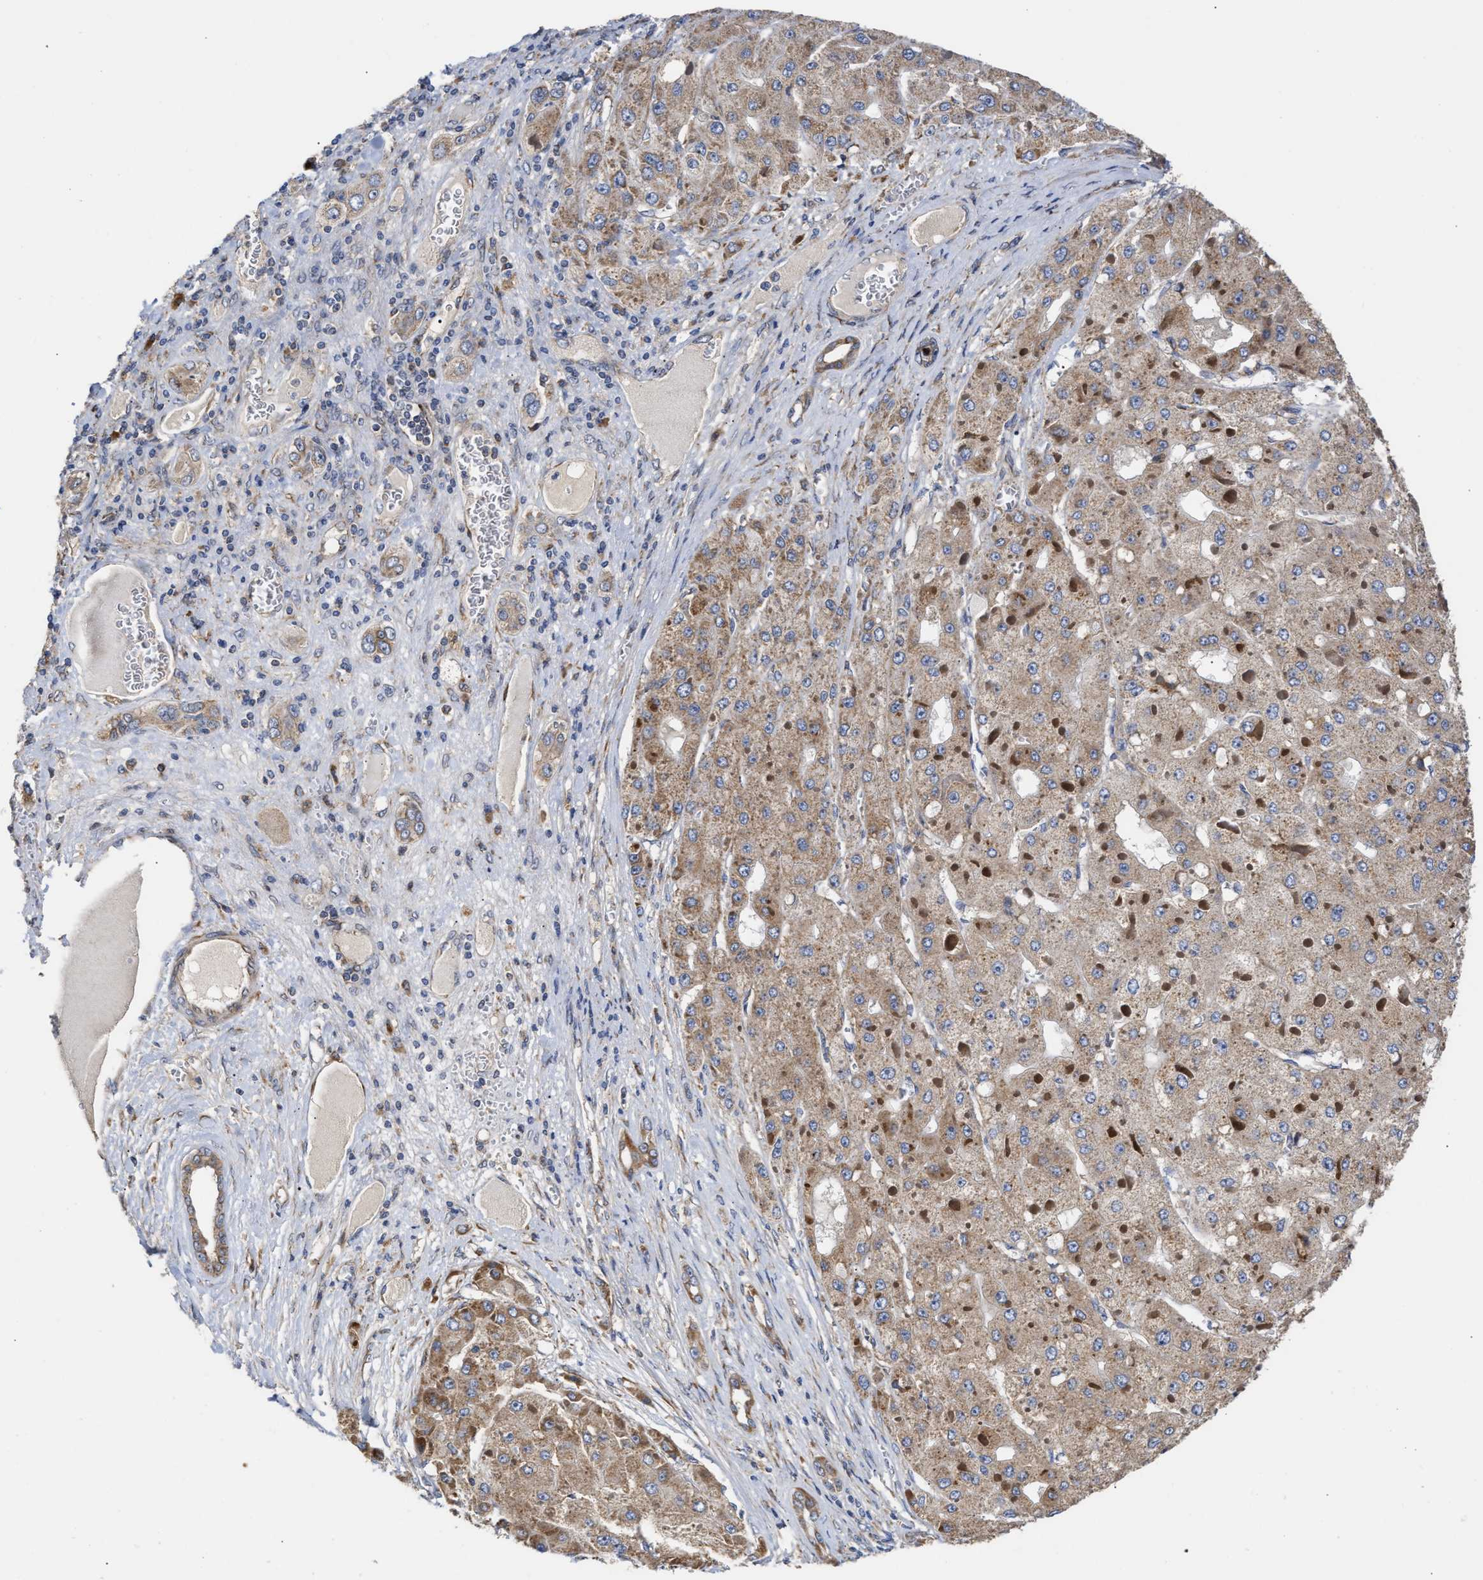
{"staining": {"intensity": "moderate", "quantity": ">75%", "location": "cytoplasmic/membranous"}, "tissue": "liver cancer", "cell_type": "Tumor cells", "image_type": "cancer", "snomed": [{"axis": "morphology", "description": "Carcinoma, Hepatocellular, NOS"}, {"axis": "topography", "description": "Liver"}], "caption": "Hepatocellular carcinoma (liver) was stained to show a protein in brown. There is medium levels of moderate cytoplasmic/membranous staining in about >75% of tumor cells.", "gene": "MALSU1", "patient": {"sex": "female", "age": 73}}